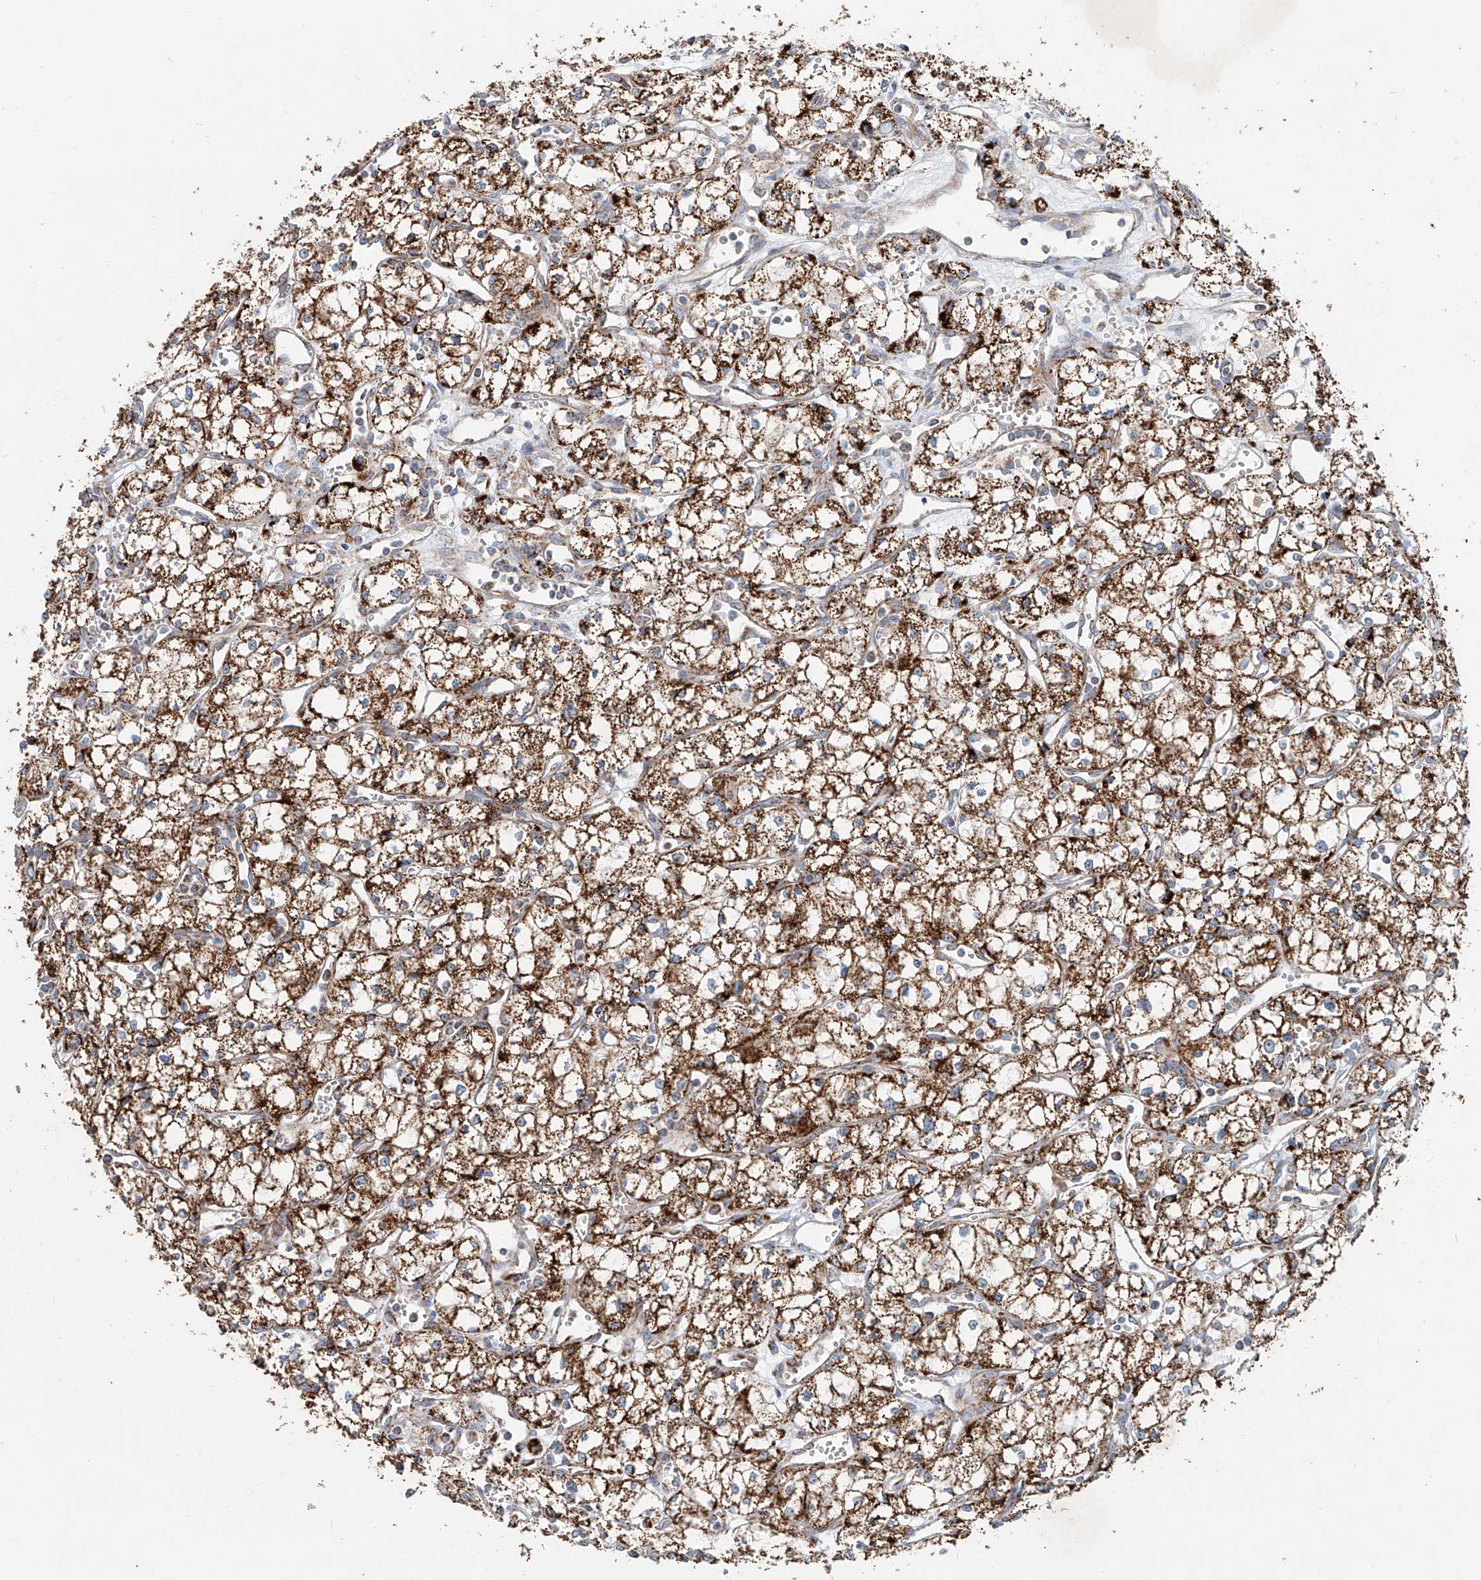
{"staining": {"intensity": "strong", "quantity": ">75%", "location": "cytoplasmic/membranous"}, "tissue": "renal cancer", "cell_type": "Tumor cells", "image_type": "cancer", "snomed": [{"axis": "morphology", "description": "Adenocarcinoma, NOS"}, {"axis": "topography", "description": "Kidney"}], "caption": "Immunohistochemical staining of renal adenocarcinoma demonstrates high levels of strong cytoplasmic/membranous expression in approximately >75% of tumor cells.", "gene": "CARD10", "patient": {"sex": "male", "age": 59}}